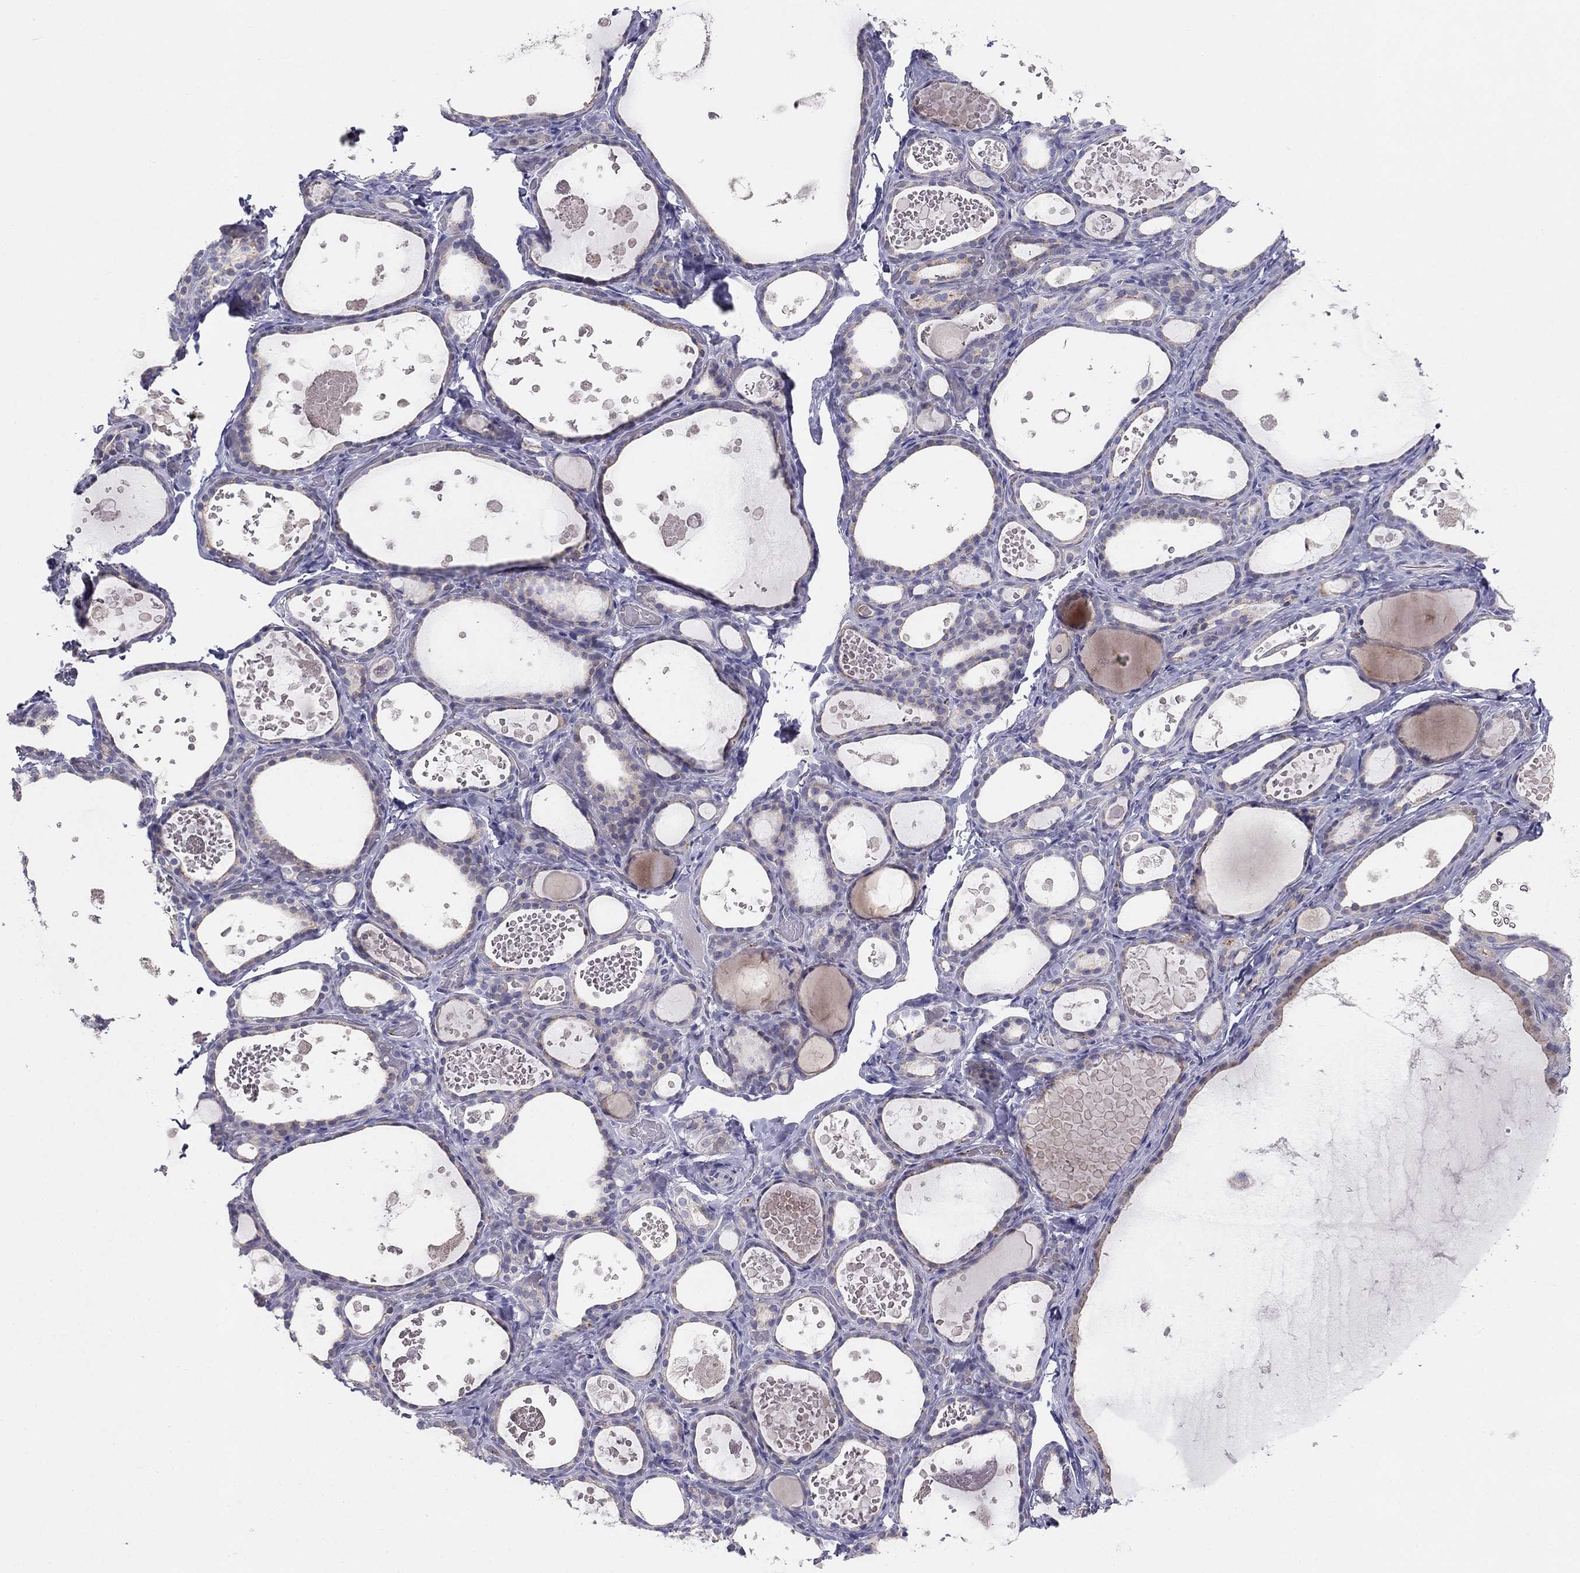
{"staining": {"intensity": "negative", "quantity": "none", "location": "none"}, "tissue": "thyroid gland", "cell_type": "Glandular cells", "image_type": "normal", "snomed": [{"axis": "morphology", "description": "Normal tissue, NOS"}, {"axis": "topography", "description": "Thyroid gland"}], "caption": "The micrograph demonstrates no significant expression in glandular cells of thyroid gland. Nuclei are stained in blue.", "gene": "MGAT4C", "patient": {"sex": "female", "age": 56}}